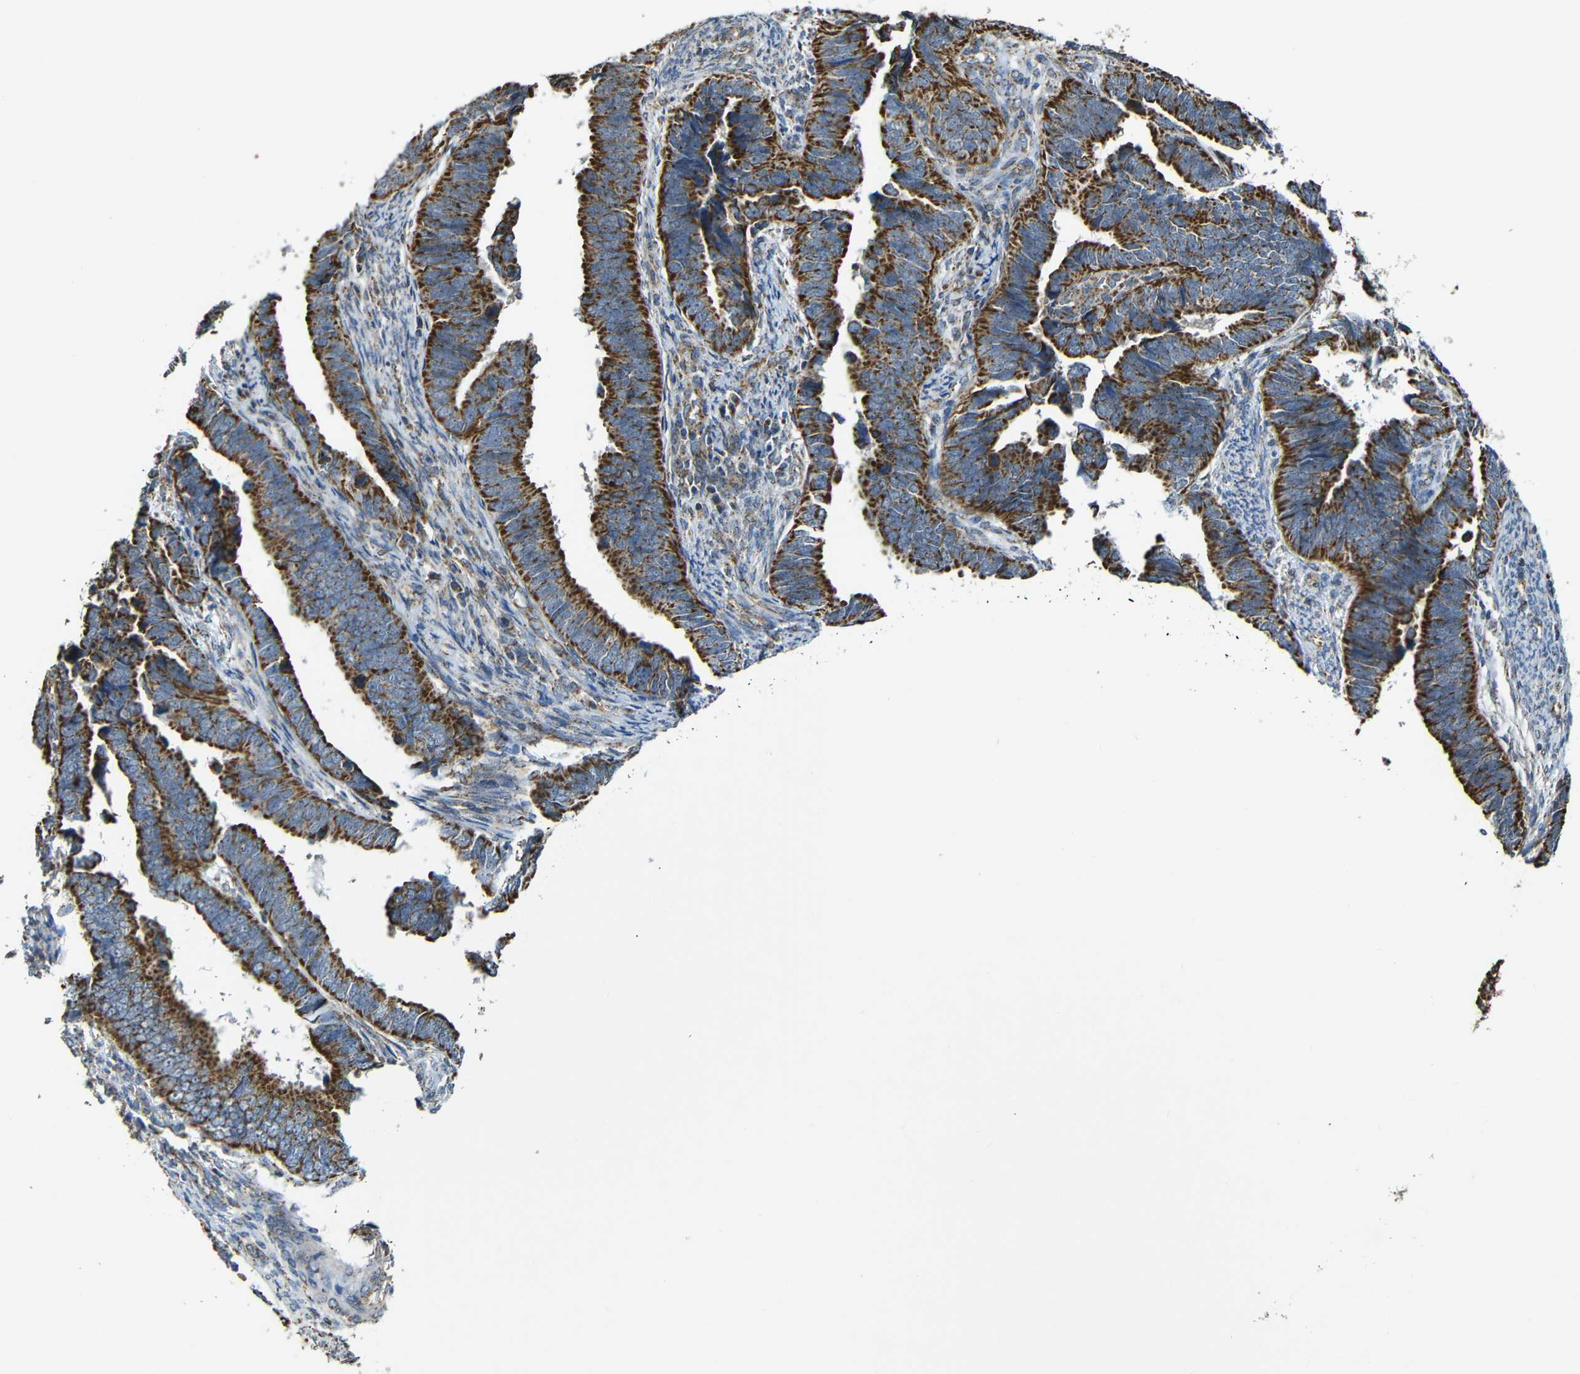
{"staining": {"intensity": "strong", "quantity": ">75%", "location": "cytoplasmic/membranous"}, "tissue": "endometrial cancer", "cell_type": "Tumor cells", "image_type": "cancer", "snomed": [{"axis": "morphology", "description": "Adenocarcinoma, NOS"}, {"axis": "topography", "description": "Endometrium"}], "caption": "DAB (3,3'-diaminobenzidine) immunohistochemical staining of endometrial adenocarcinoma exhibits strong cytoplasmic/membranous protein expression in about >75% of tumor cells. The protein of interest is shown in brown color, while the nuclei are stained blue.", "gene": "NR3C2", "patient": {"sex": "female", "age": 75}}